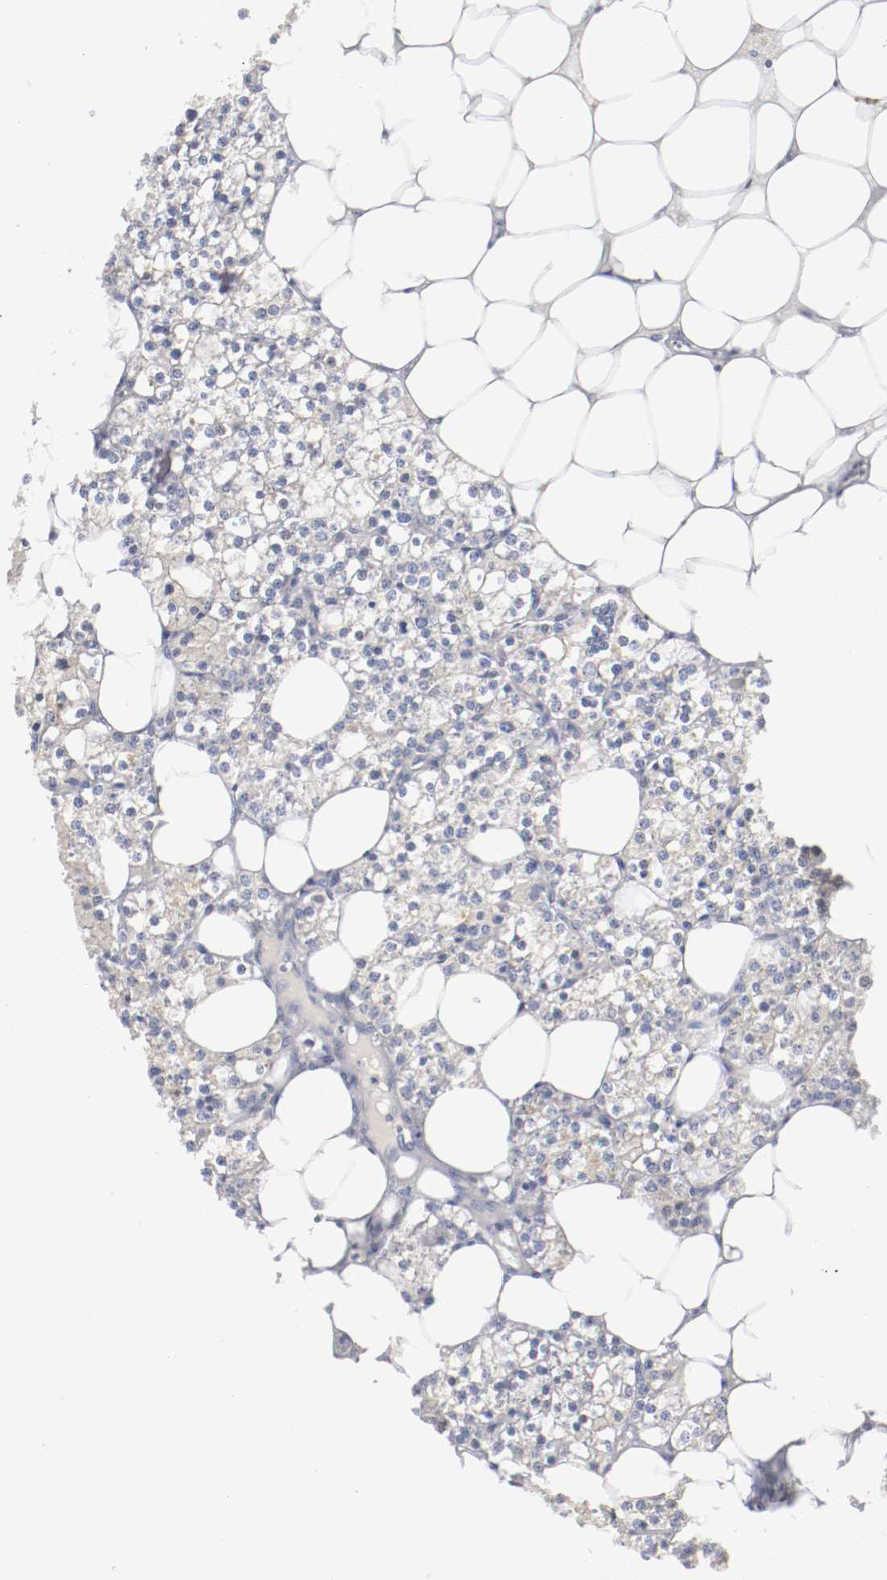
{"staining": {"intensity": "weak", "quantity": "25%-75%", "location": "cytoplasmic/membranous"}, "tissue": "parathyroid gland", "cell_type": "Glandular cells", "image_type": "normal", "snomed": [{"axis": "morphology", "description": "Normal tissue, NOS"}, {"axis": "topography", "description": "Parathyroid gland"}], "caption": "A high-resolution micrograph shows immunohistochemistry (IHC) staining of benign parathyroid gland, which exhibits weak cytoplasmic/membranous staining in about 25%-75% of glandular cells.", "gene": "RBM23", "patient": {"sex": "female", "age": 63}}